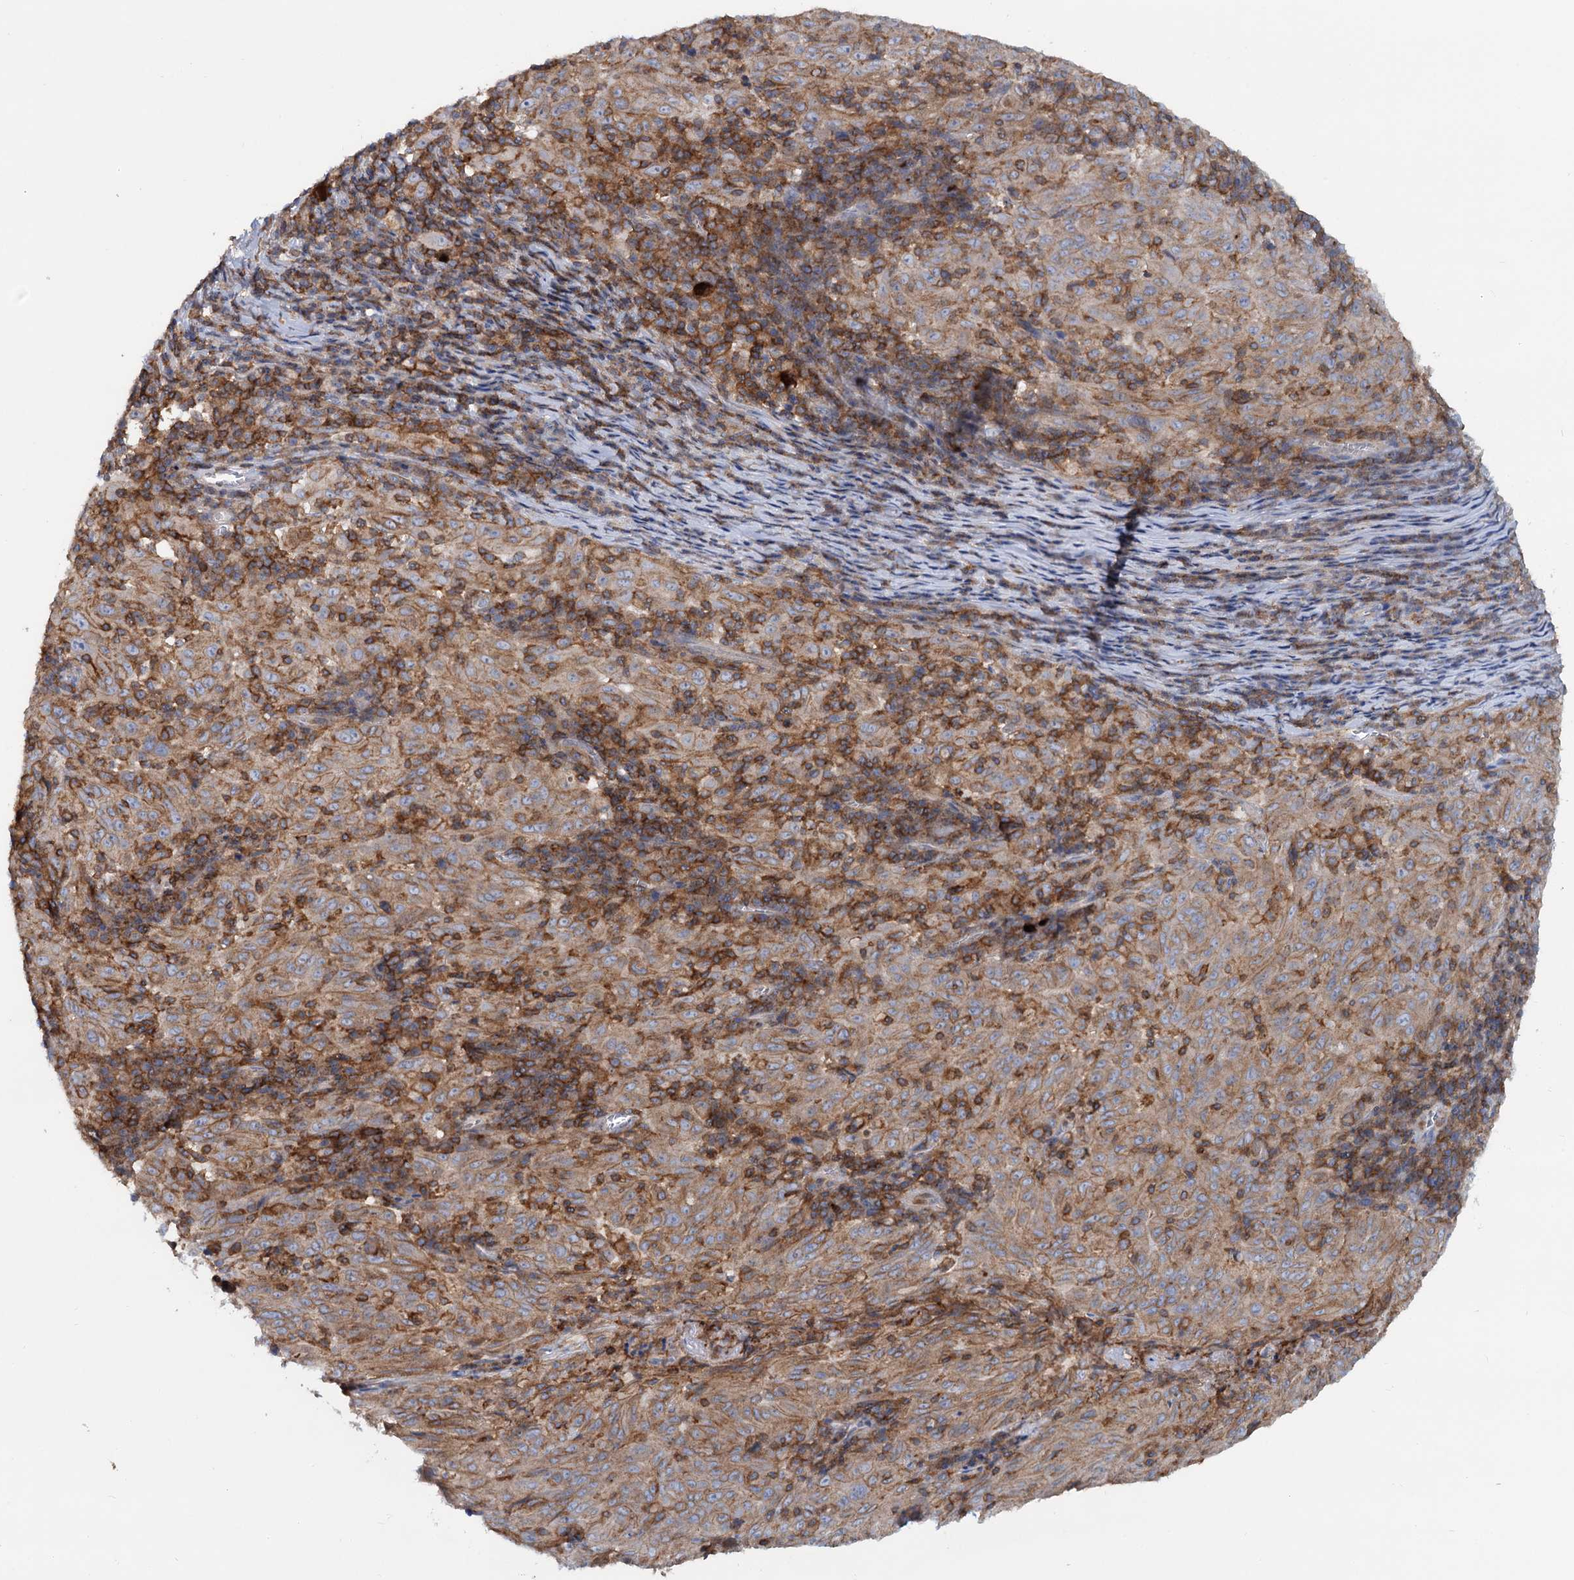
{"staining": {"intensity": "moderate", "quantity": ">75%", "location": "cytoplasmic/membranous"}, "tissue": "pancreatic cancer", "cell_type": "Tumor cells", "image_type": "cancer", "snomed": [{"axis": "morphology", "description": "Adenocarcinoma, NOS"}, {"axis": "topography", "description": "Pancreas"}], "caption": "A high-resolution histopathology image shows IHC staining of pancreatic cancer, which shows moderate cytoplasmic/membranous expression in about >75% of tumor cells. The staining was performed using DAB (3,3'-diaminobenzidine), with brown indicating positive protein expression. Nuclei are stained blue with hematoxylin.", "gene": "LRCH4", "patient": {"sex": "male", "age": 63}}